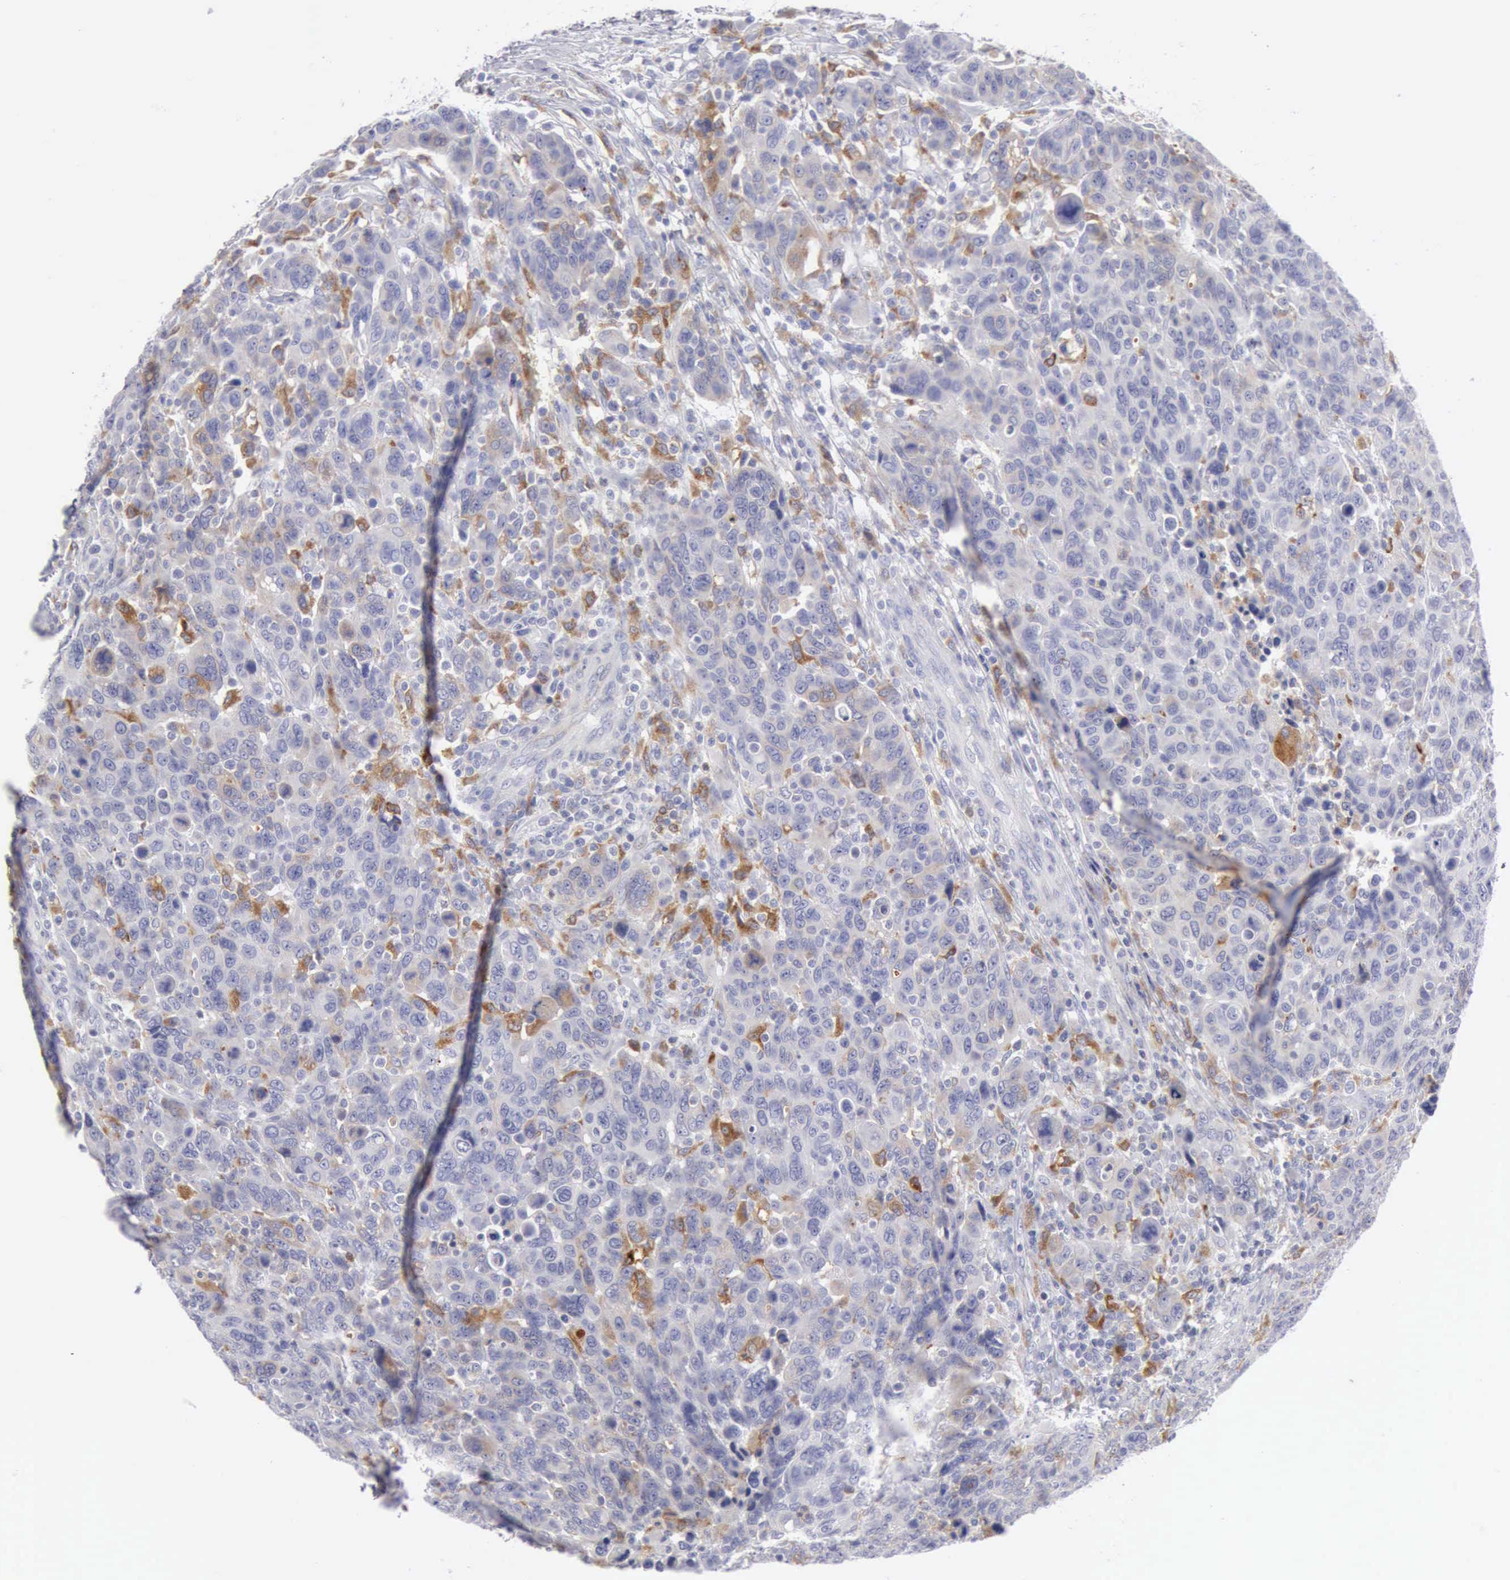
{"staining": {"intensity": "moderate", "quantity": "<25%", "location": "cytoplasmic/membranous"}, "tissue": "breast cancer", "cell_type": "Tumor cells", "image_type": "cancer", "snomed": [{"axis": "morphology", "description": "Duct carcinoma"}, {"axis": "topography", "description": "Breast"}], "caption": "Immunohistochemical staining of human breast cancer (infiltrating ductal carcinoma) exhibits moderate cytoplasmic/membranous protein positivity in approximately <25% of tumor cells.", "gene": "CTSS", "patient": {"sex": "female", "age": 37}}